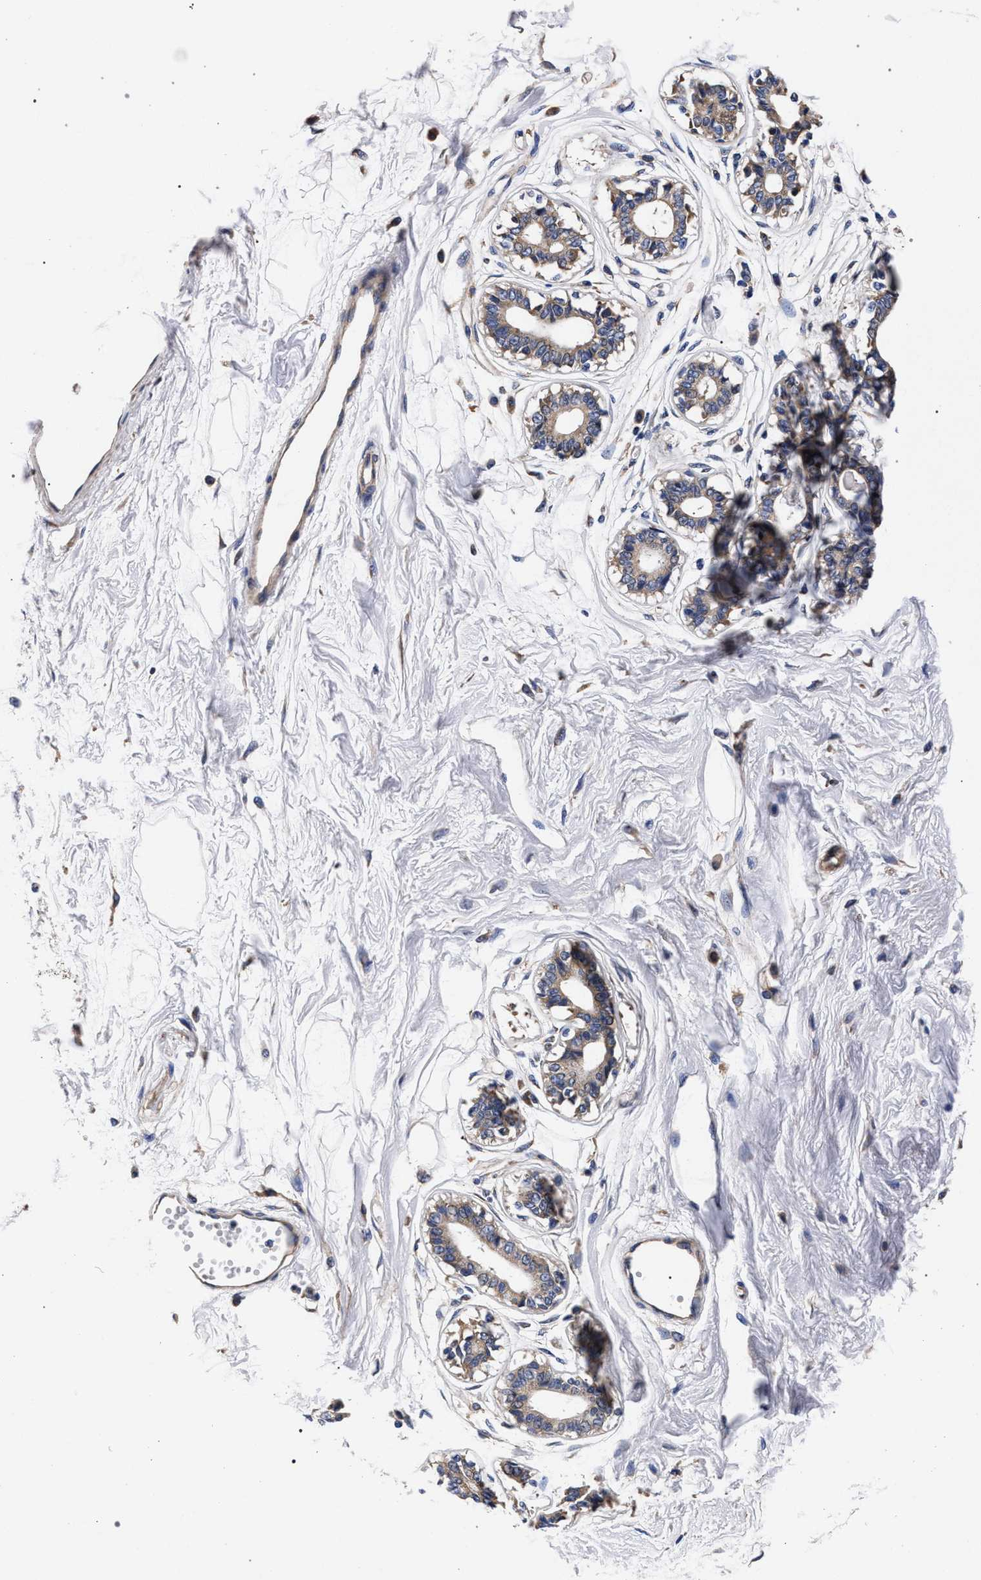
{"staining": {"intensity": "negative", "quantity": "none", "location": "none"}, "tissue": "breast", "cell_type": "Adipocytes", "image_type": "normal", "snomed": [{"axis": "morphology", "description": "Normal tissue, NOS"}, {"axis": "topography", "description": "Breast"}], "caption": "Adipocytes show no significant expression in normal breast. Nuclei are stained in blue.", "gene": "CFAP95", "patient": {"sex": "female", "age": 45}}